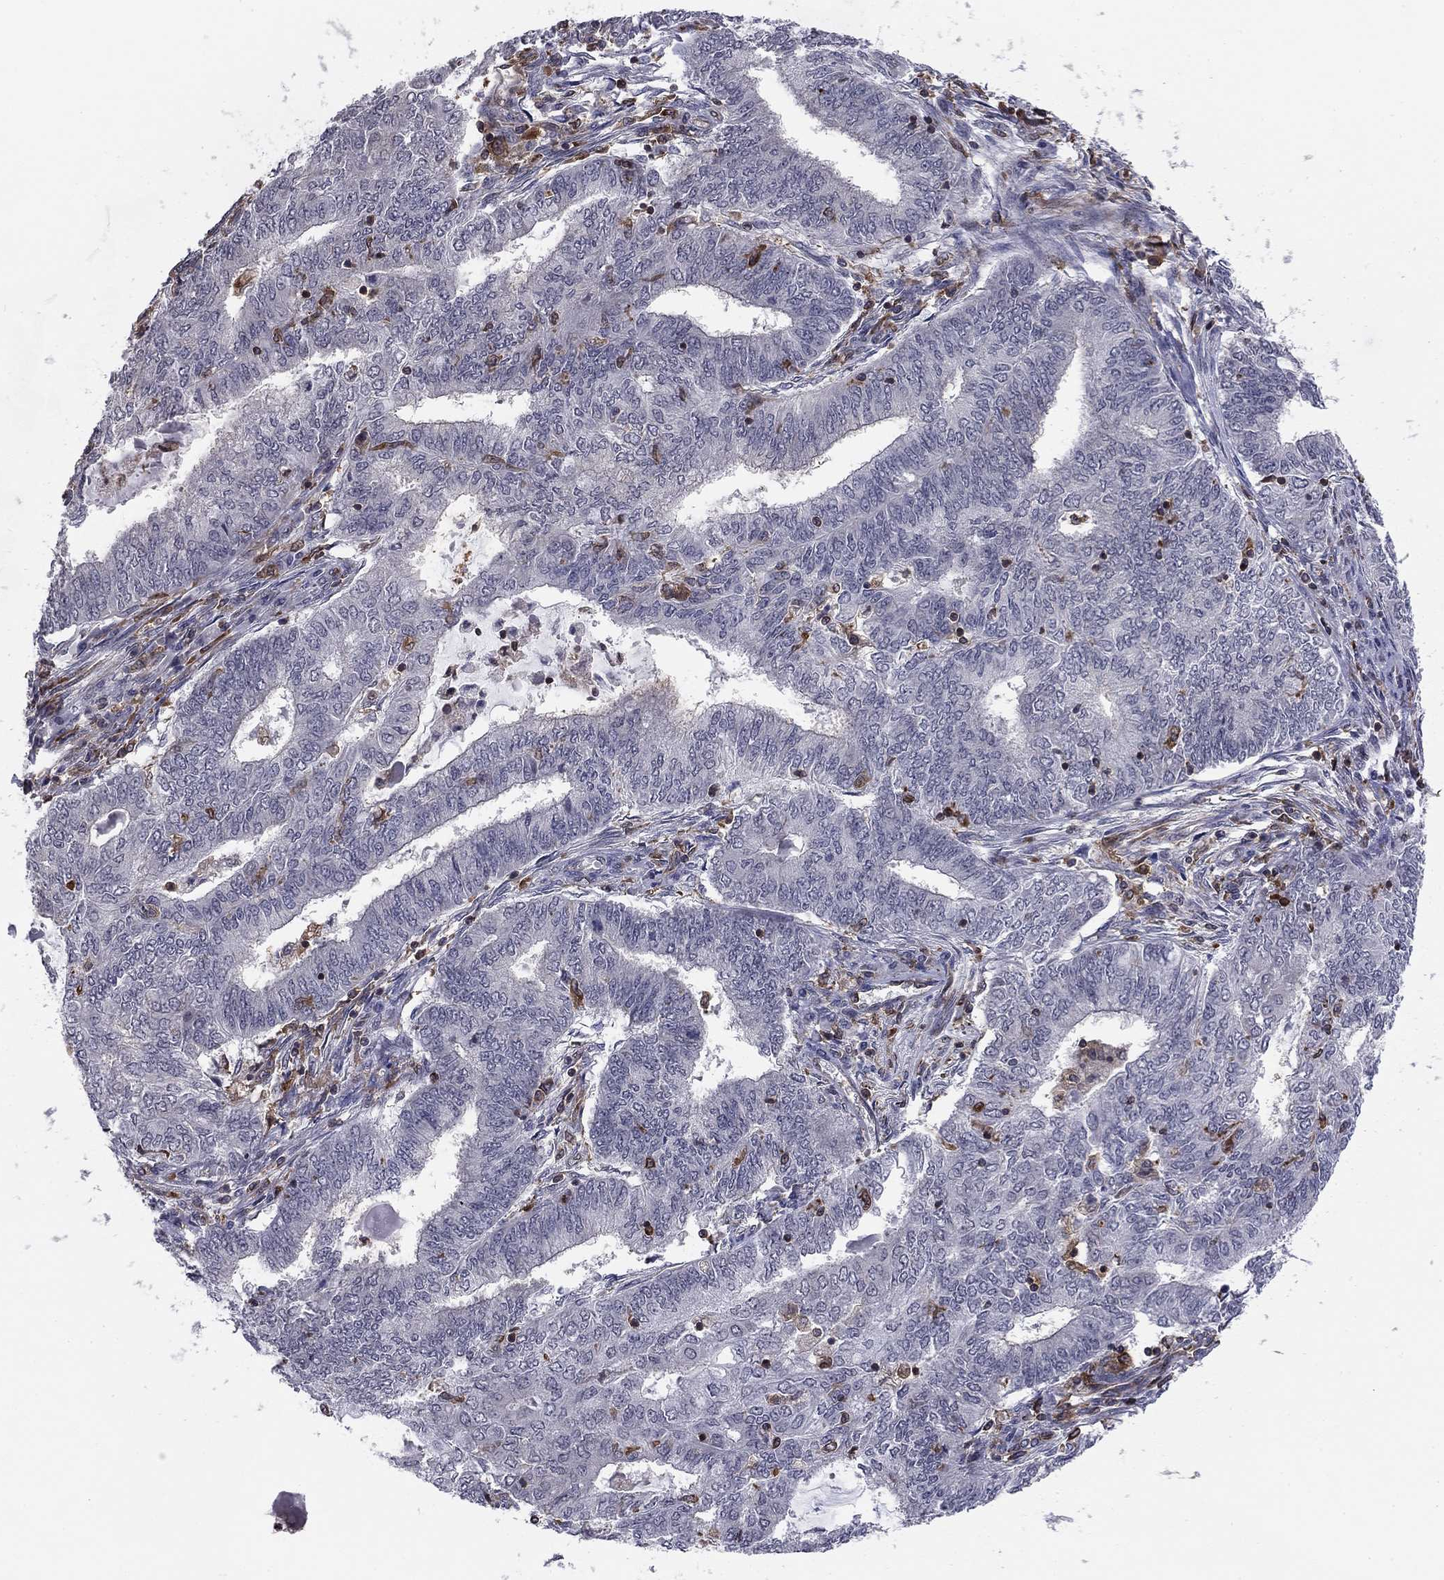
{"staining": {"intensity": "negative", "quantity": "none", "location": "none"}, "tissue": "endometrial cancer", "cell_type": "Tumor cells", "image_type": "cancer", "snomed": [{"axis": "morphology", "description": "Adenocarcinoma, NOS"}, {"axis": "topography", "description": "Endometrium"}], "caption": "A high-resolution image shows IHC staining of adenocarcinoma (endometrial), which exhibits no significant expression in tumor cells.", "gene": "PLCB2", "patient": {"sex": "female", "age": 62}}